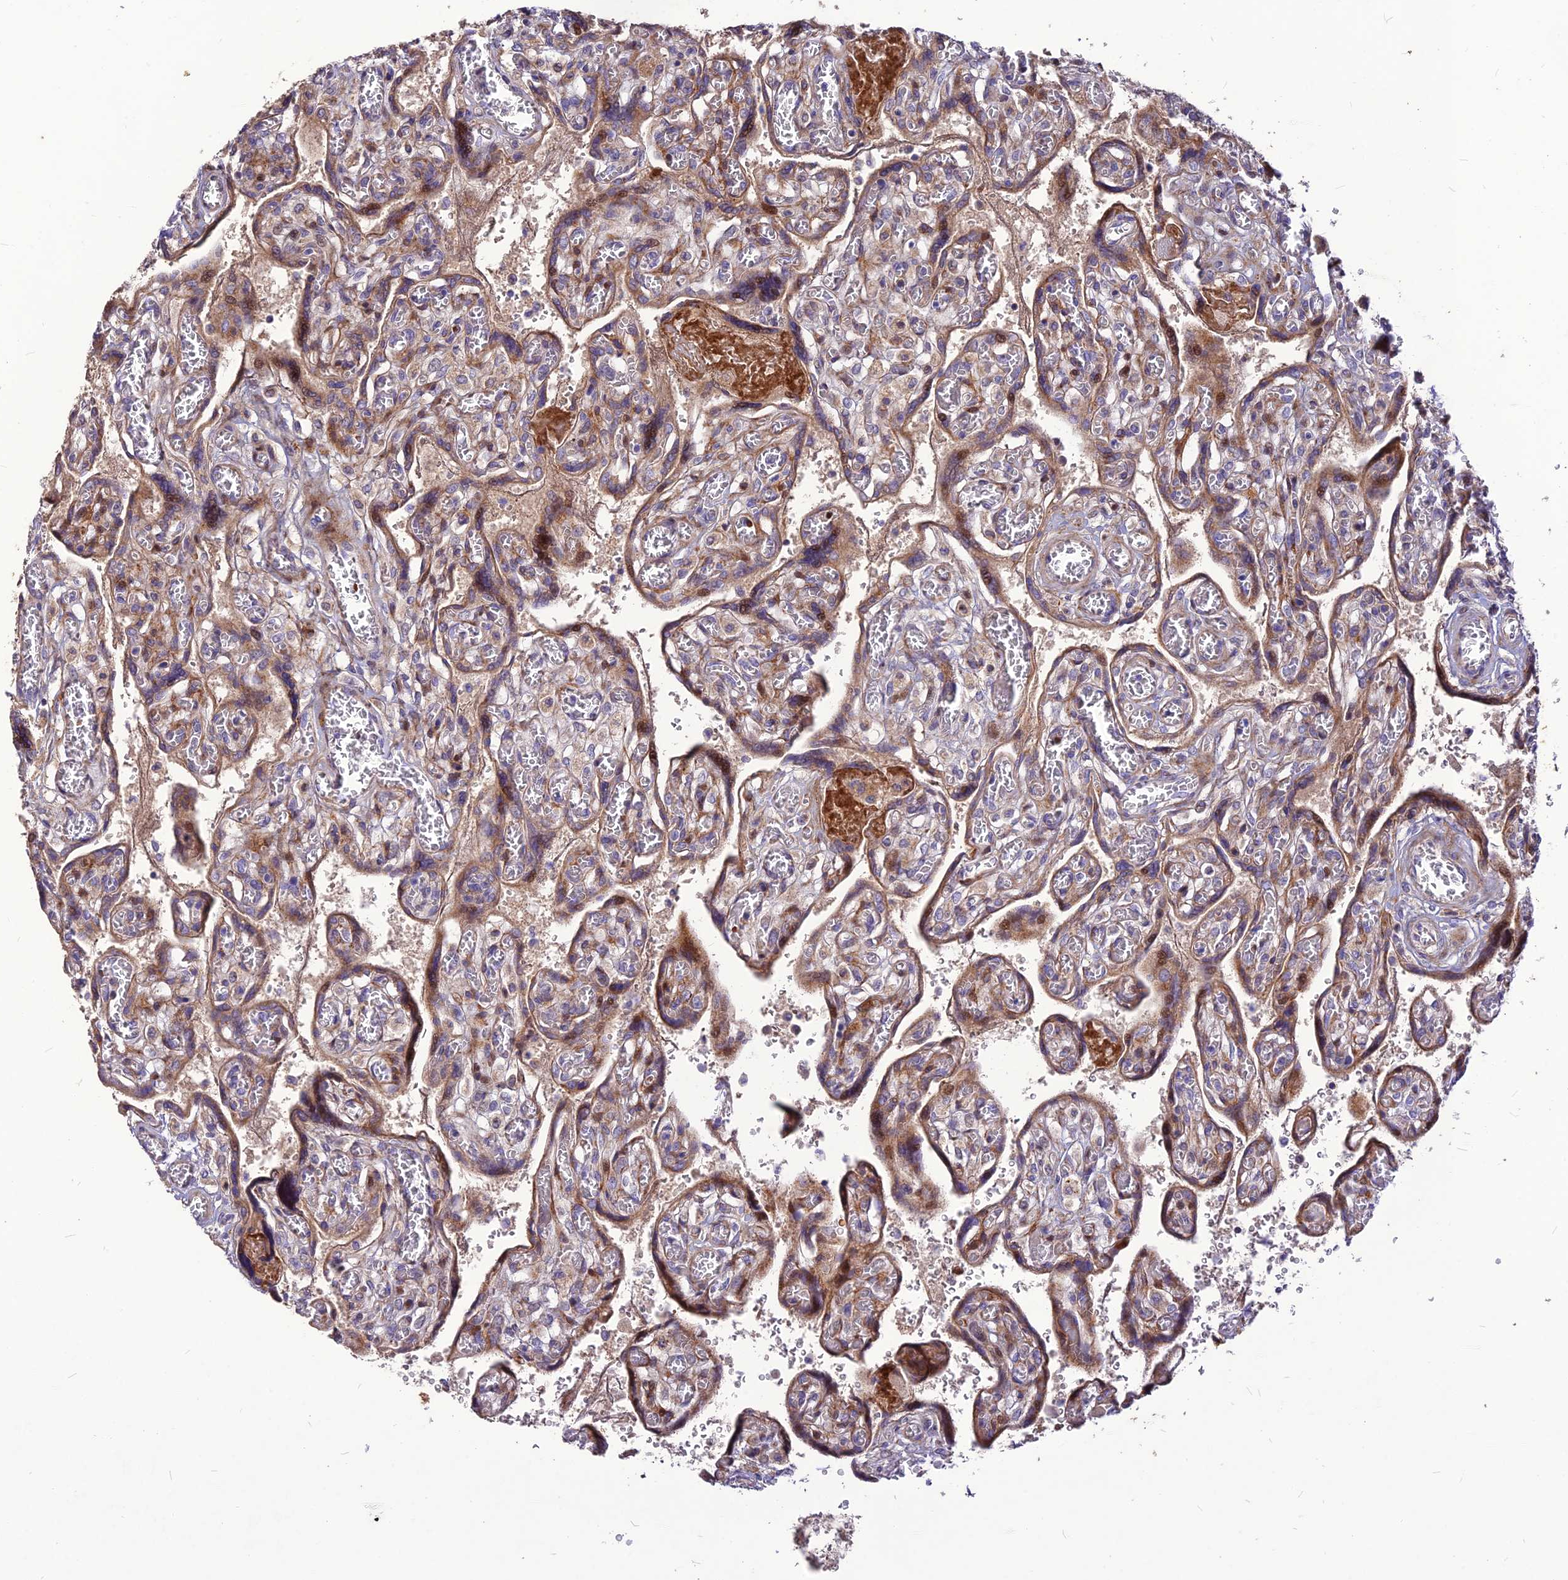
{"staining": {"intensity": "moderate", "quantity": "25%-75%", "location": "cytoplasmic/membranous,nuclear"}, "tissue": "placenta", "cell_type": "Trophoblastic cells", "image_type": "normal", "snomed": [{"axis": "morphology", "description": "Normal tissue, NOS"}, {"axis": "topography", "description": "Placenta"}], "caption": "DAB immunohistochemical staining of normal placenta demonstrates moderate cytoplasmic/membranous,nuclear protein positivity in about 25%-75% of trophoblastic cells.", "gene": "RIMOC1", "patient": {"sex": "female", "age": 39}}